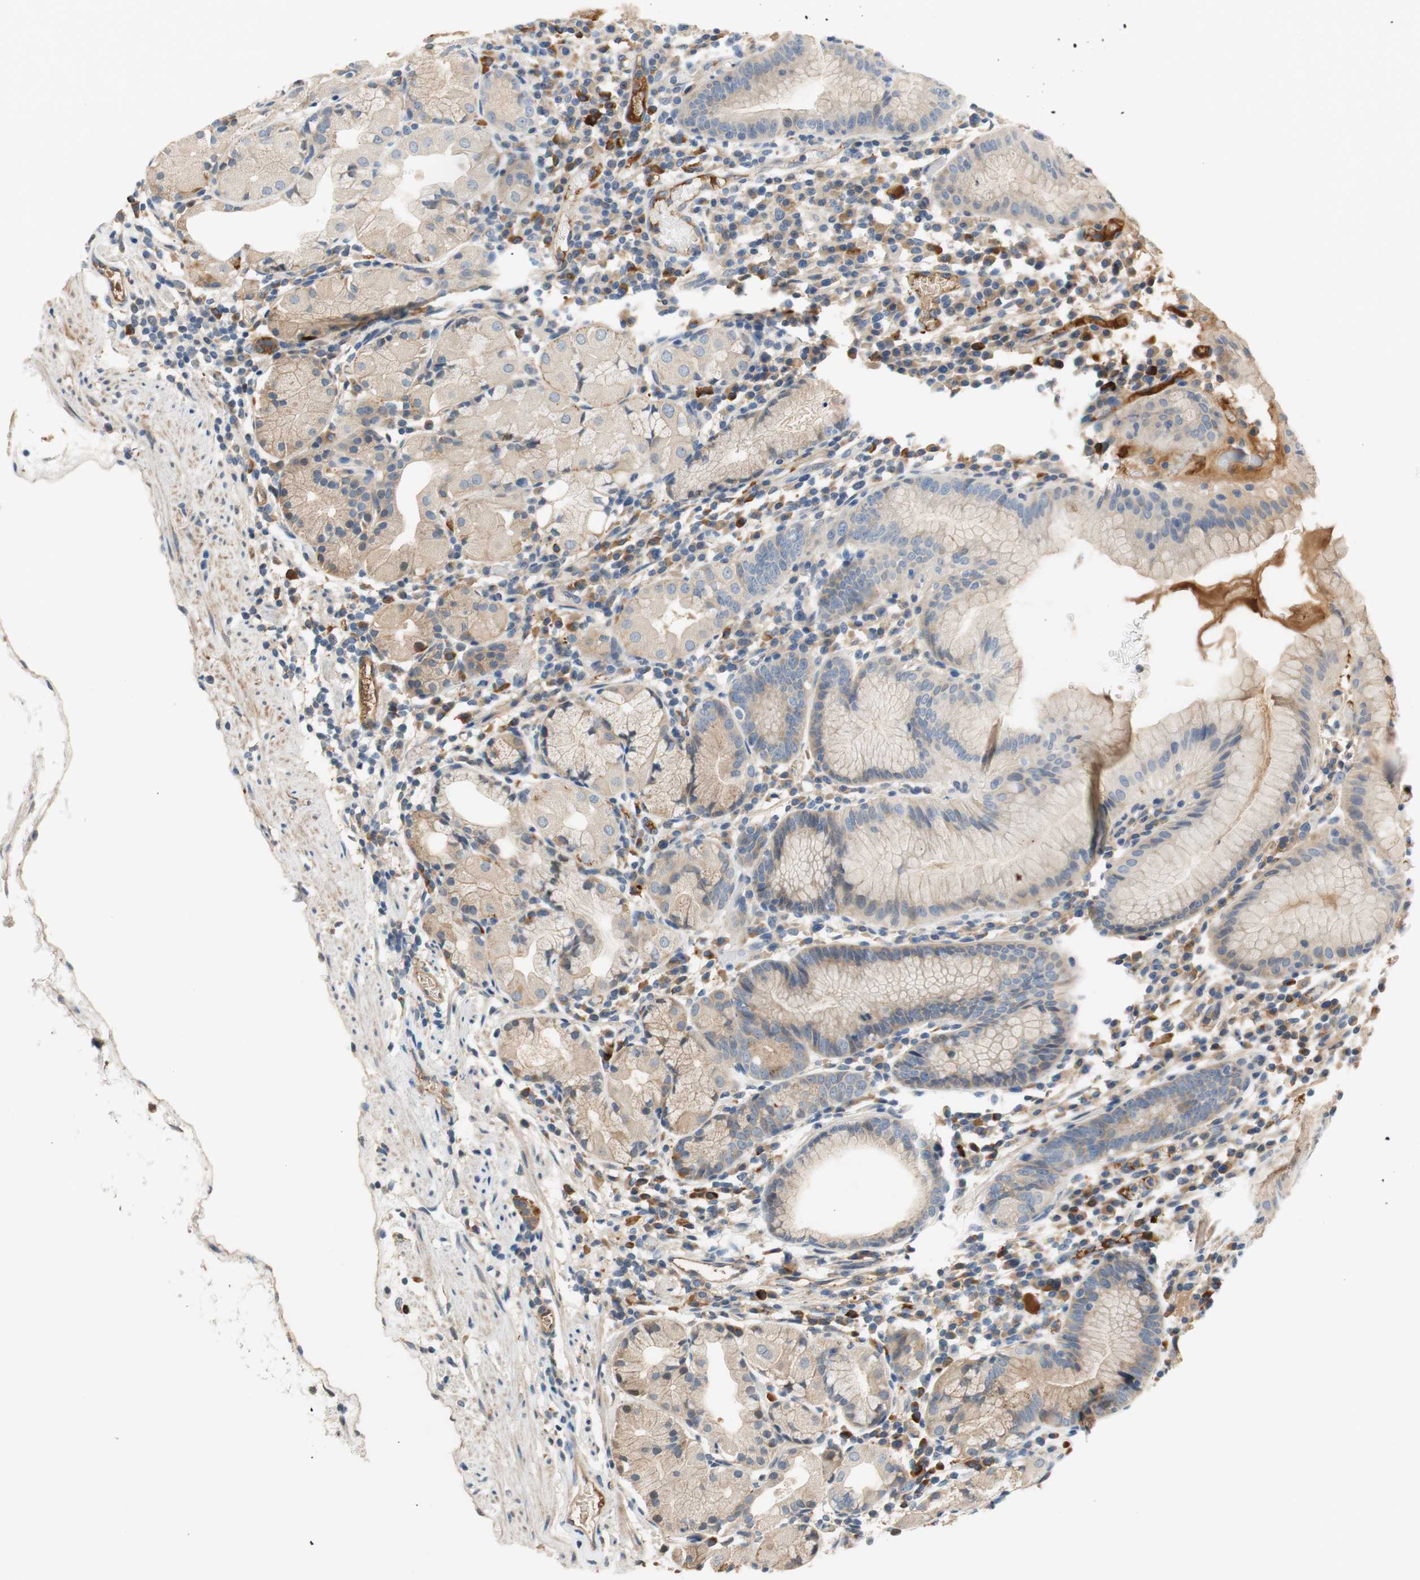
{"staining": {"intensity": "weak", "quantity": ">75%", "location": "cytoplasmic/membranous"}, "tissue": "stomach", "cell_type": "Glandular cells", "image_type": "normal", "snomed": [{"axis": "morphology", "description": "Normal tissue, NOS"}, {"axis": "topography", "description": "Stomach"}, {"axis": "topography", "description": "Stomach, lower"}], "caption": "This is a micrograph of IHC staining of unremarkable stomach, which shows weak positivity in the cytoplasmic/membranous of glandular cells.", "gene": "C4A", "patient": {"sex": "female", "age": 75}}